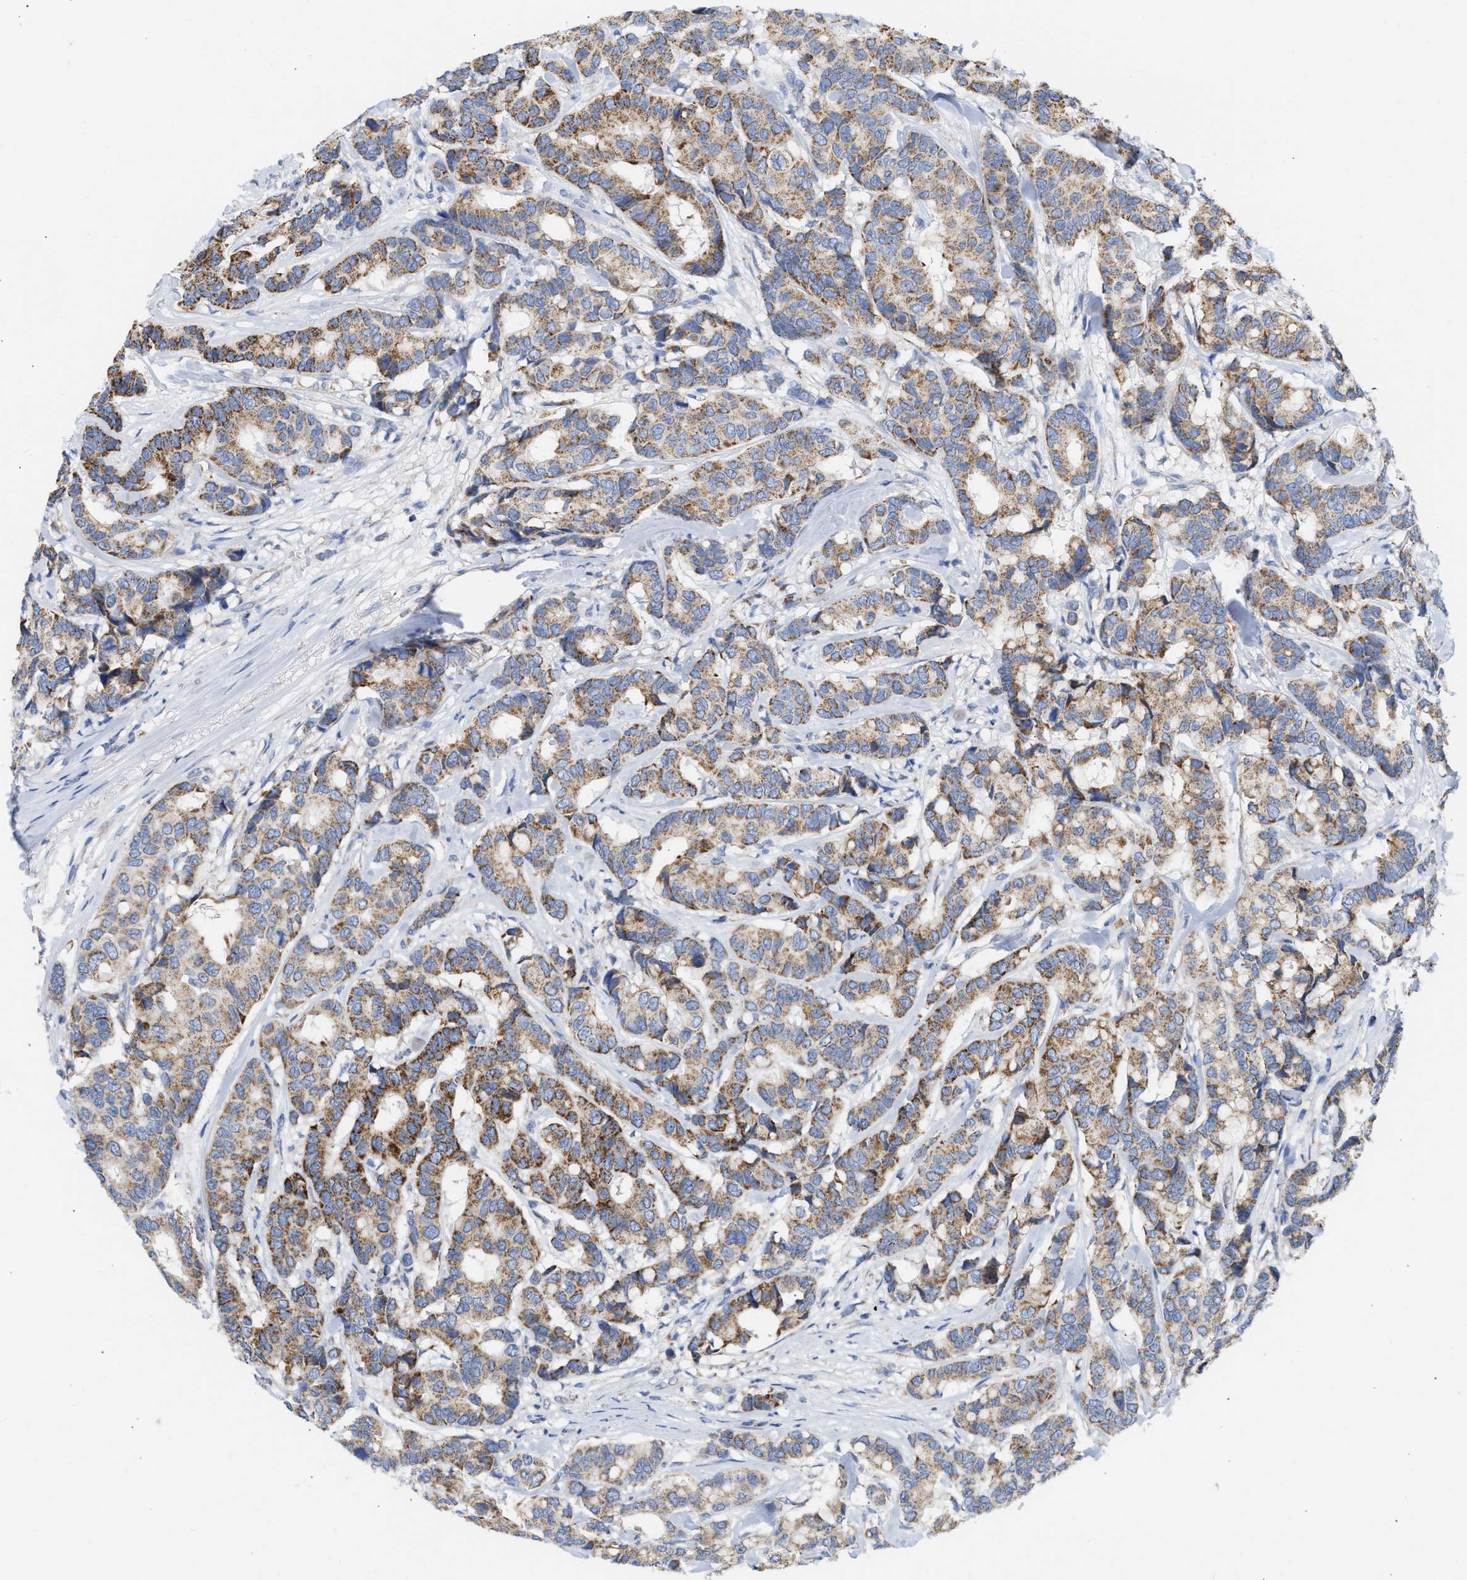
{"staining": {"intensity": "moderate", "quantity": ">75%", "location": "cytoplasmic/membranous"}, "tissue": "breast cancer", "cell_type": "Tumor cells", "image_type": "cancer", "snomed": [{"axis": "morphology", "description": "Duct carcinoma"}, {"axis": "topography", "description": "Breast"}], "caption": "Immunohistochemistry of breast intraductal carcinoma exhibits medium levels of moderate cytoplasmic/membranous expression in about >75% of tumor cells.", "gene": "ACOT13", "patient": {"sex": "female", "age": 87}}